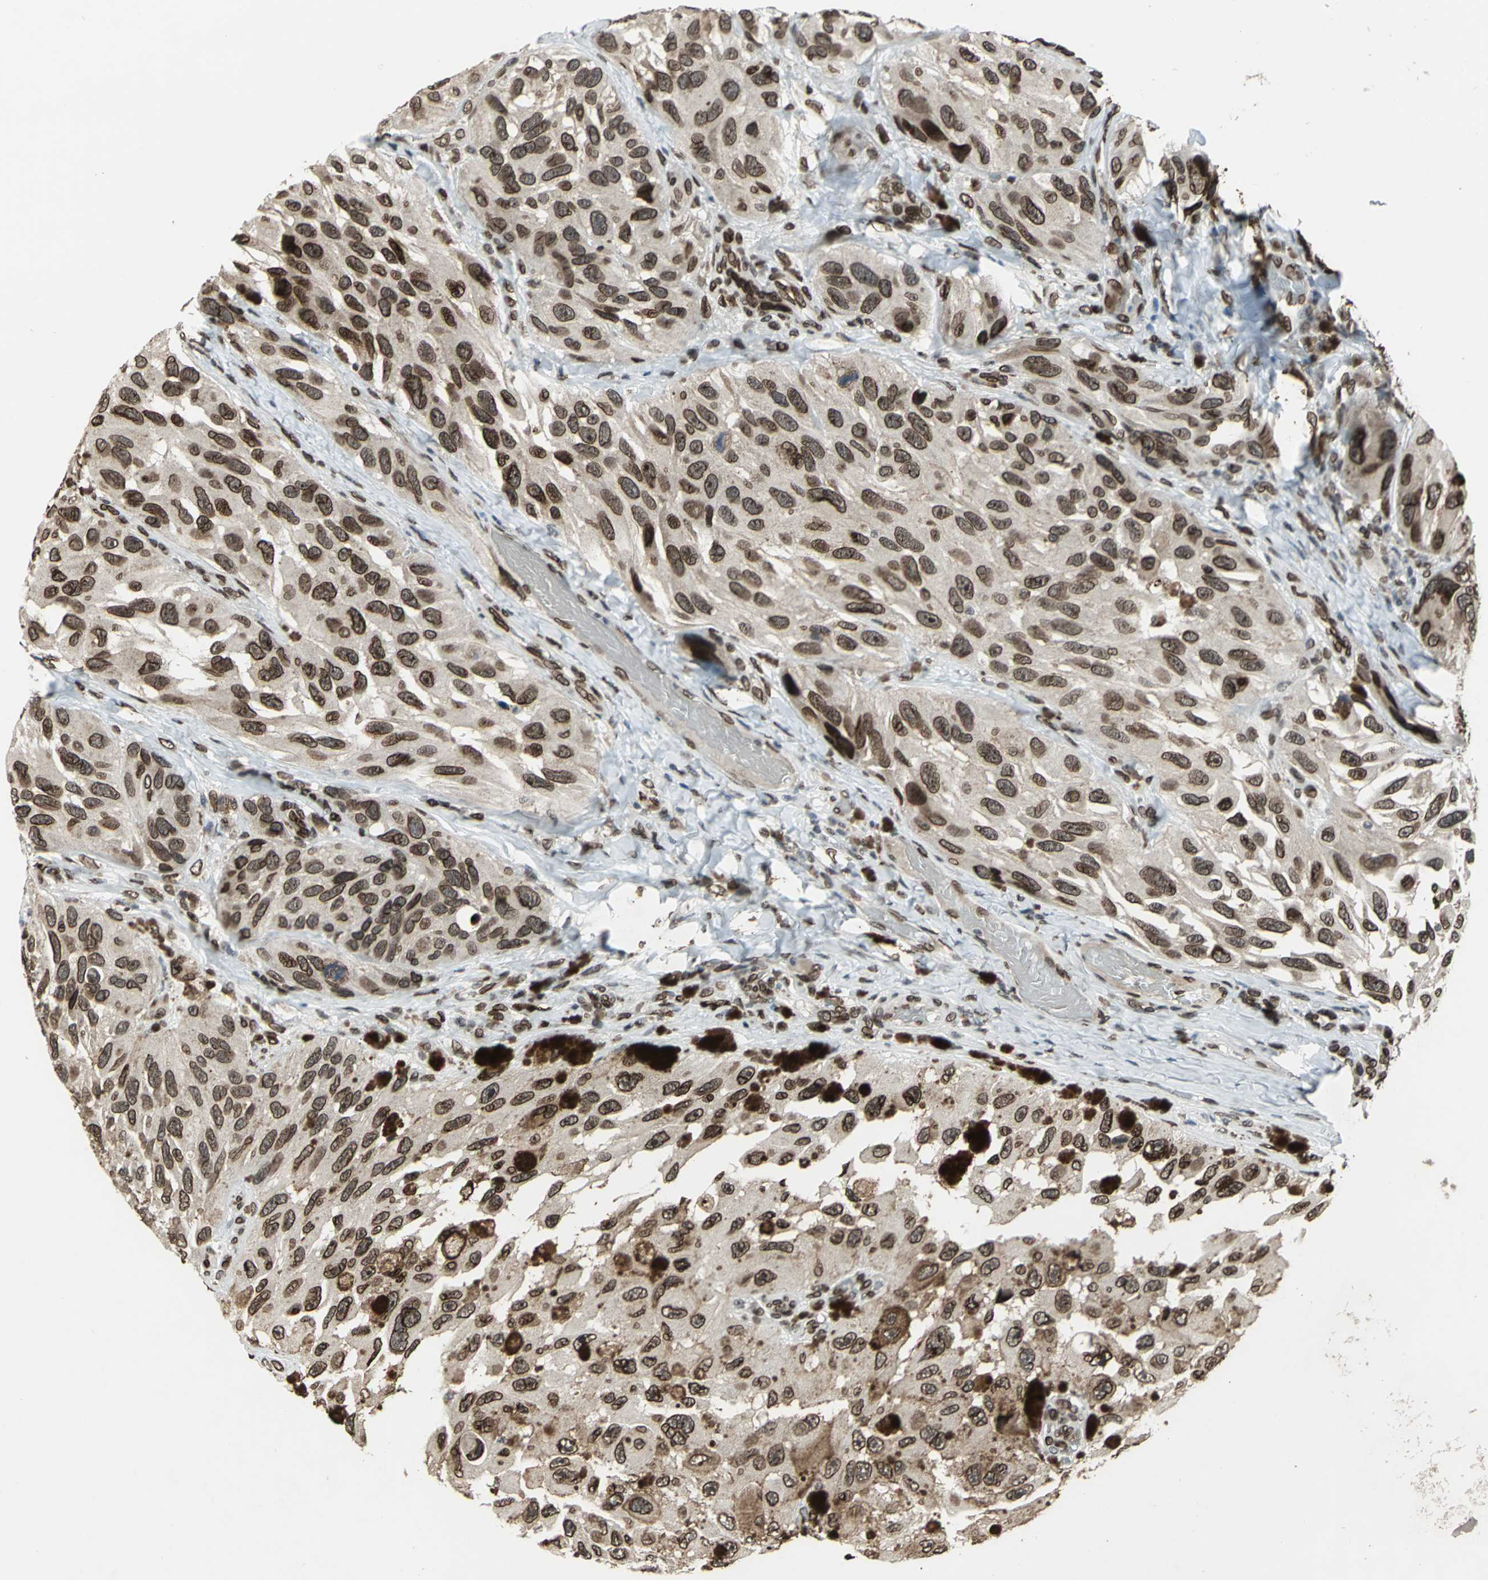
{"staining": {"intensity": "strong", "quantity": ">75%", "location": "cytoplasmic/membranous,nuclear"}, "tissue": "melanoma", "cell_type": "Tumor cells", "image_type": "cancer", "snomed": [{"axis": "morphology", "description": "Malignant melanoma, NOS"}, {"axis": "topography", "description": "Skin"}], "caption": "An immunohistochemistry photomicrograph of tumor tissue is shown. Protein staining in brown highlights strong cytoplasmic/membranous and nuclear positivity in melanoma within tumor cells. Using DAB (brown) and hematoxylin (blue) stains, captured at high magnification using brightfield microscopy.", "gene": "ISY1", "patient": {"sex": "female", "age": 73}}